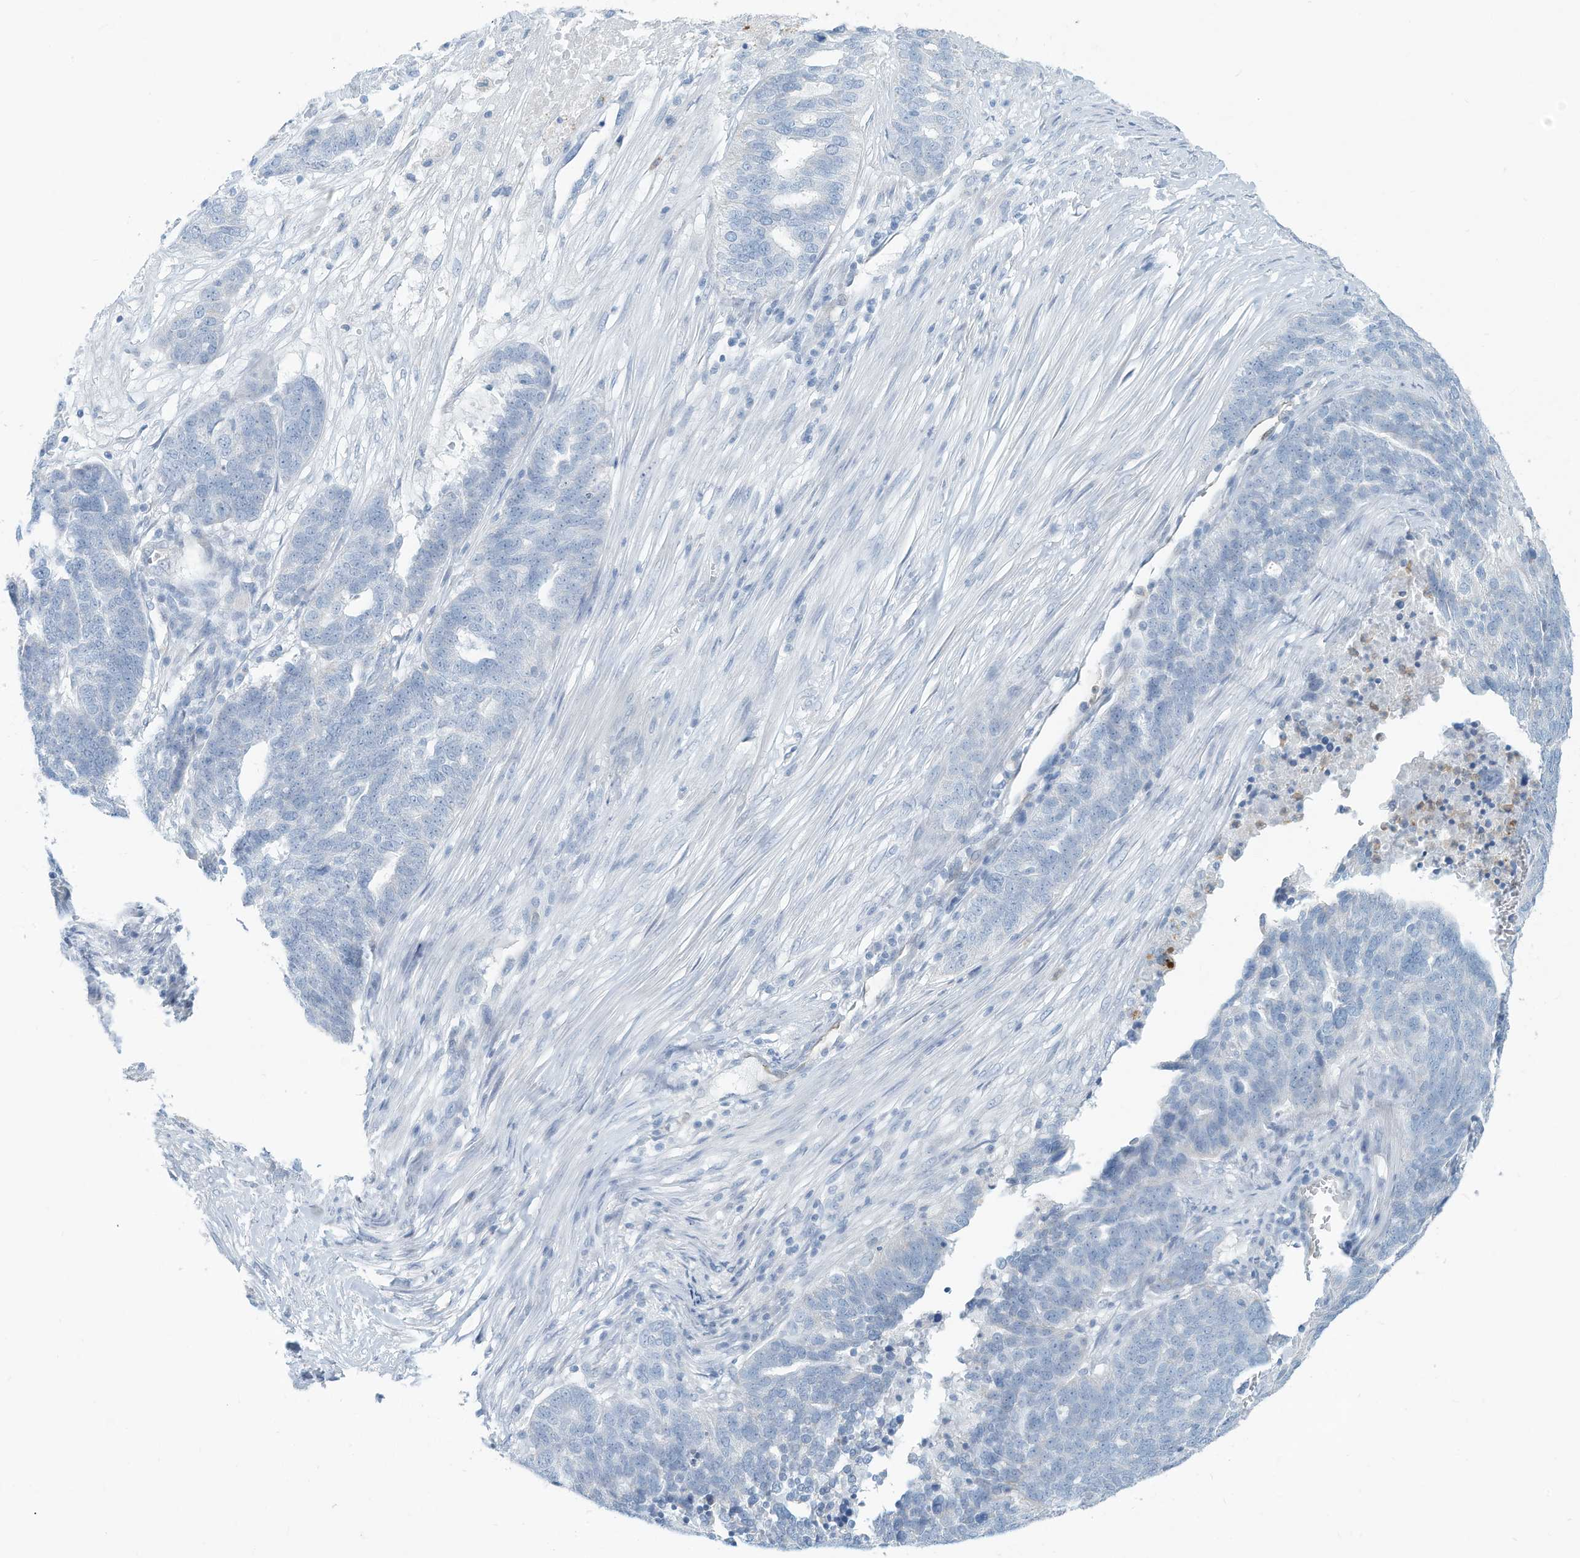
{"staining": {"intensity": "negative", "quantity": "none", "location": "none"}, "tissue": "ovarian cancer", "cell_type": "Tumor cells", "image_type": "cancer", "snomed": [{"axis": "morphology", "description": "Cystadenocarcinoma, serous, NOS"}, {"axis": "topography", "description": "Ovary"}], "caption": "Micrograph shows no protein positivity in tumor cells of ovarian cancer (serous cystadenocarcinoma) tissue. (DAB (3,3'-diaminobenzidine) IHC visualized using brightfield microscopy, high magnification).", "gene": "ERI2", "patient": {"sex": "female", "age": 59}}